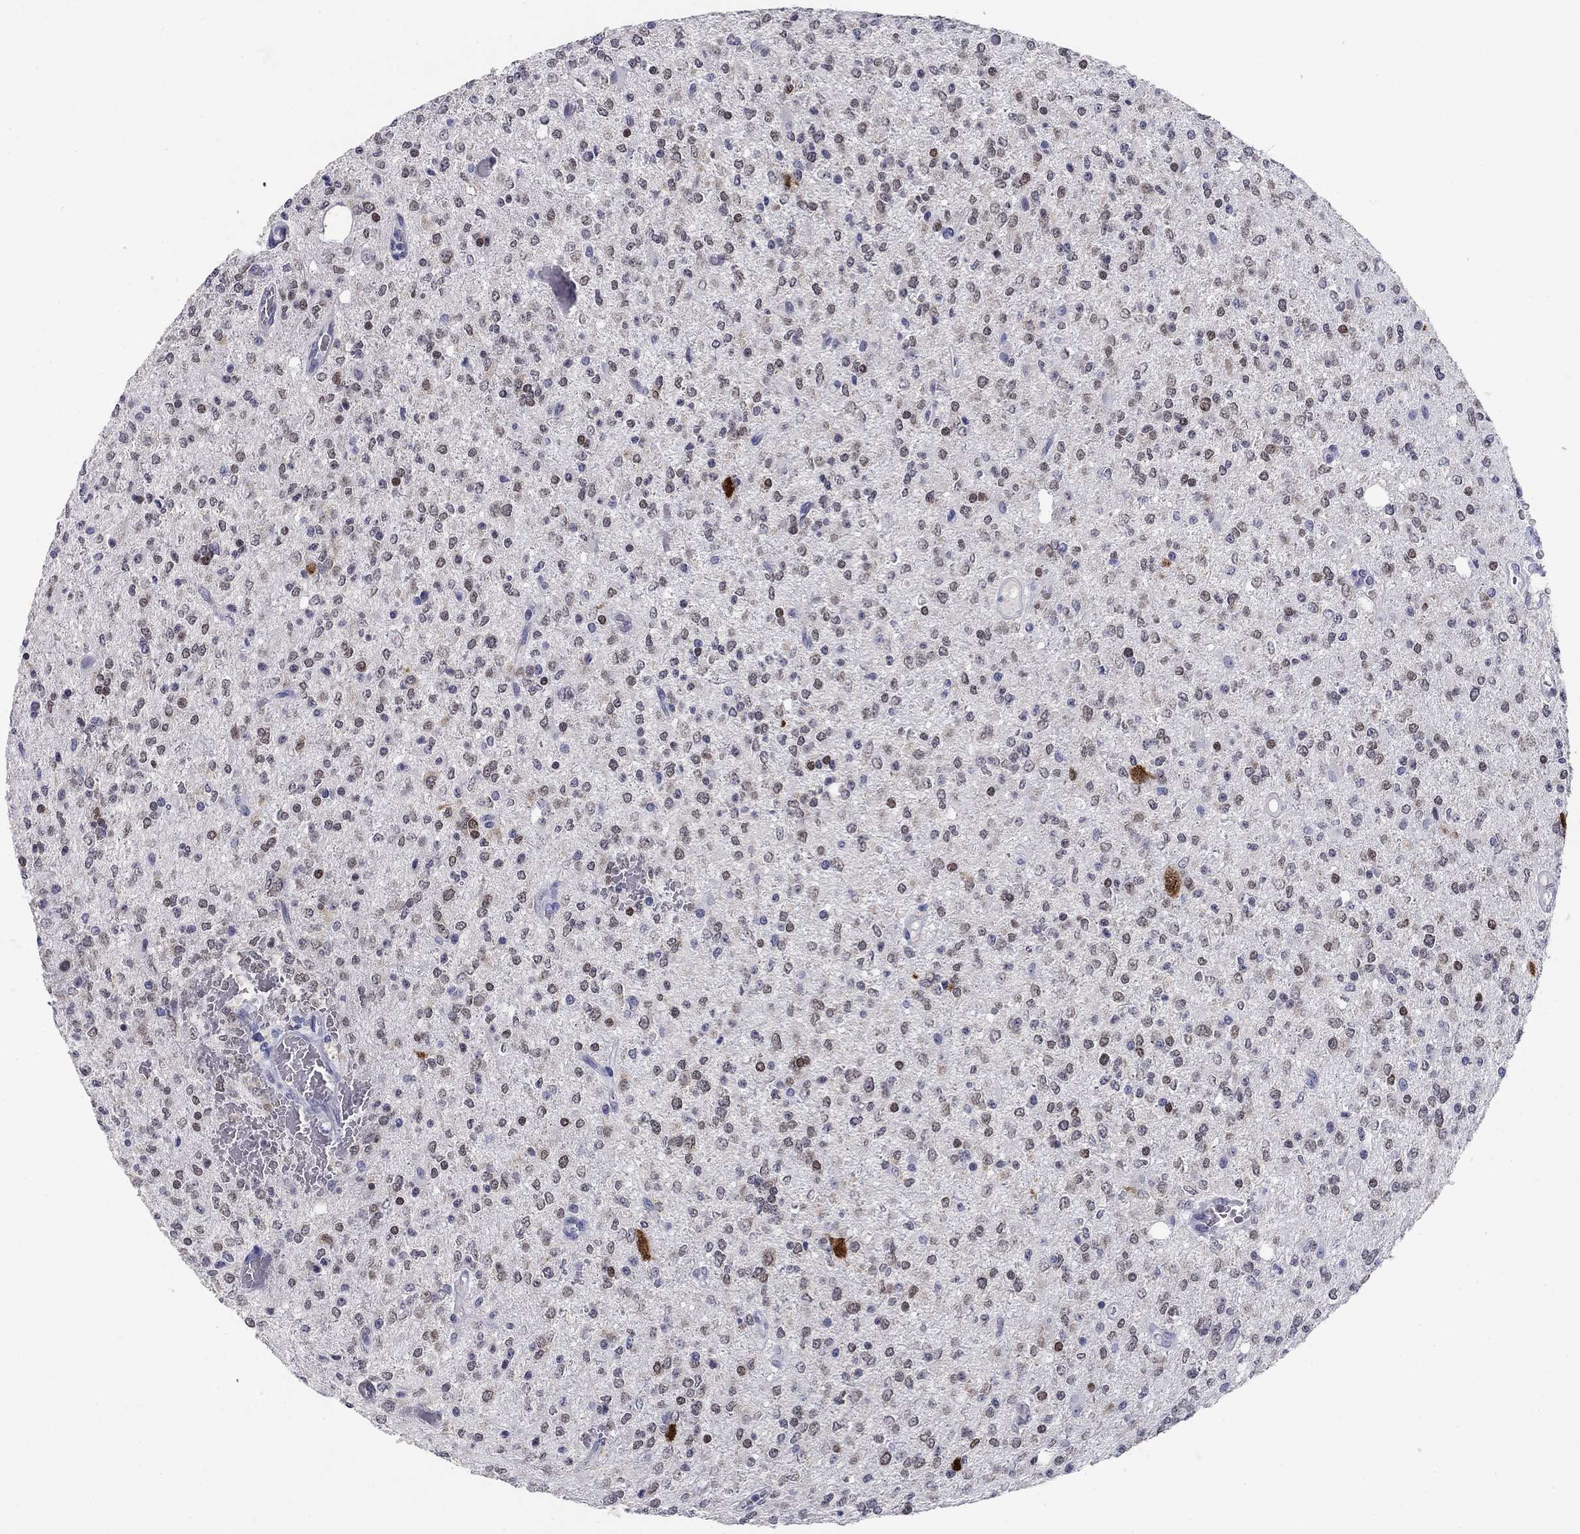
{"staining": {"intensity": "moderate", "quantity": "<25%", "location": "nuclear"}, "tissue": "glioma", "cell_type": "Tumor cells", "image_type": "cancer", "snomed": [{"axis": "morphology", "description": "Glioma, malignant, Low grade"}, {"axis": "topography", "description": "Brain"}], "caption": "IHC staining of malignant glioma (low-grade), which displays low levels of moderate nuclear staining in about <25% of tumor cells indicating moderate nuclear protein positivity. The staining was performed using DAB (brown) for protein detection and nuclei were counterstained in hematoxylin (blue).", "gene": "ELAVL4", "patient": {"sex": "male", "age": 67}}